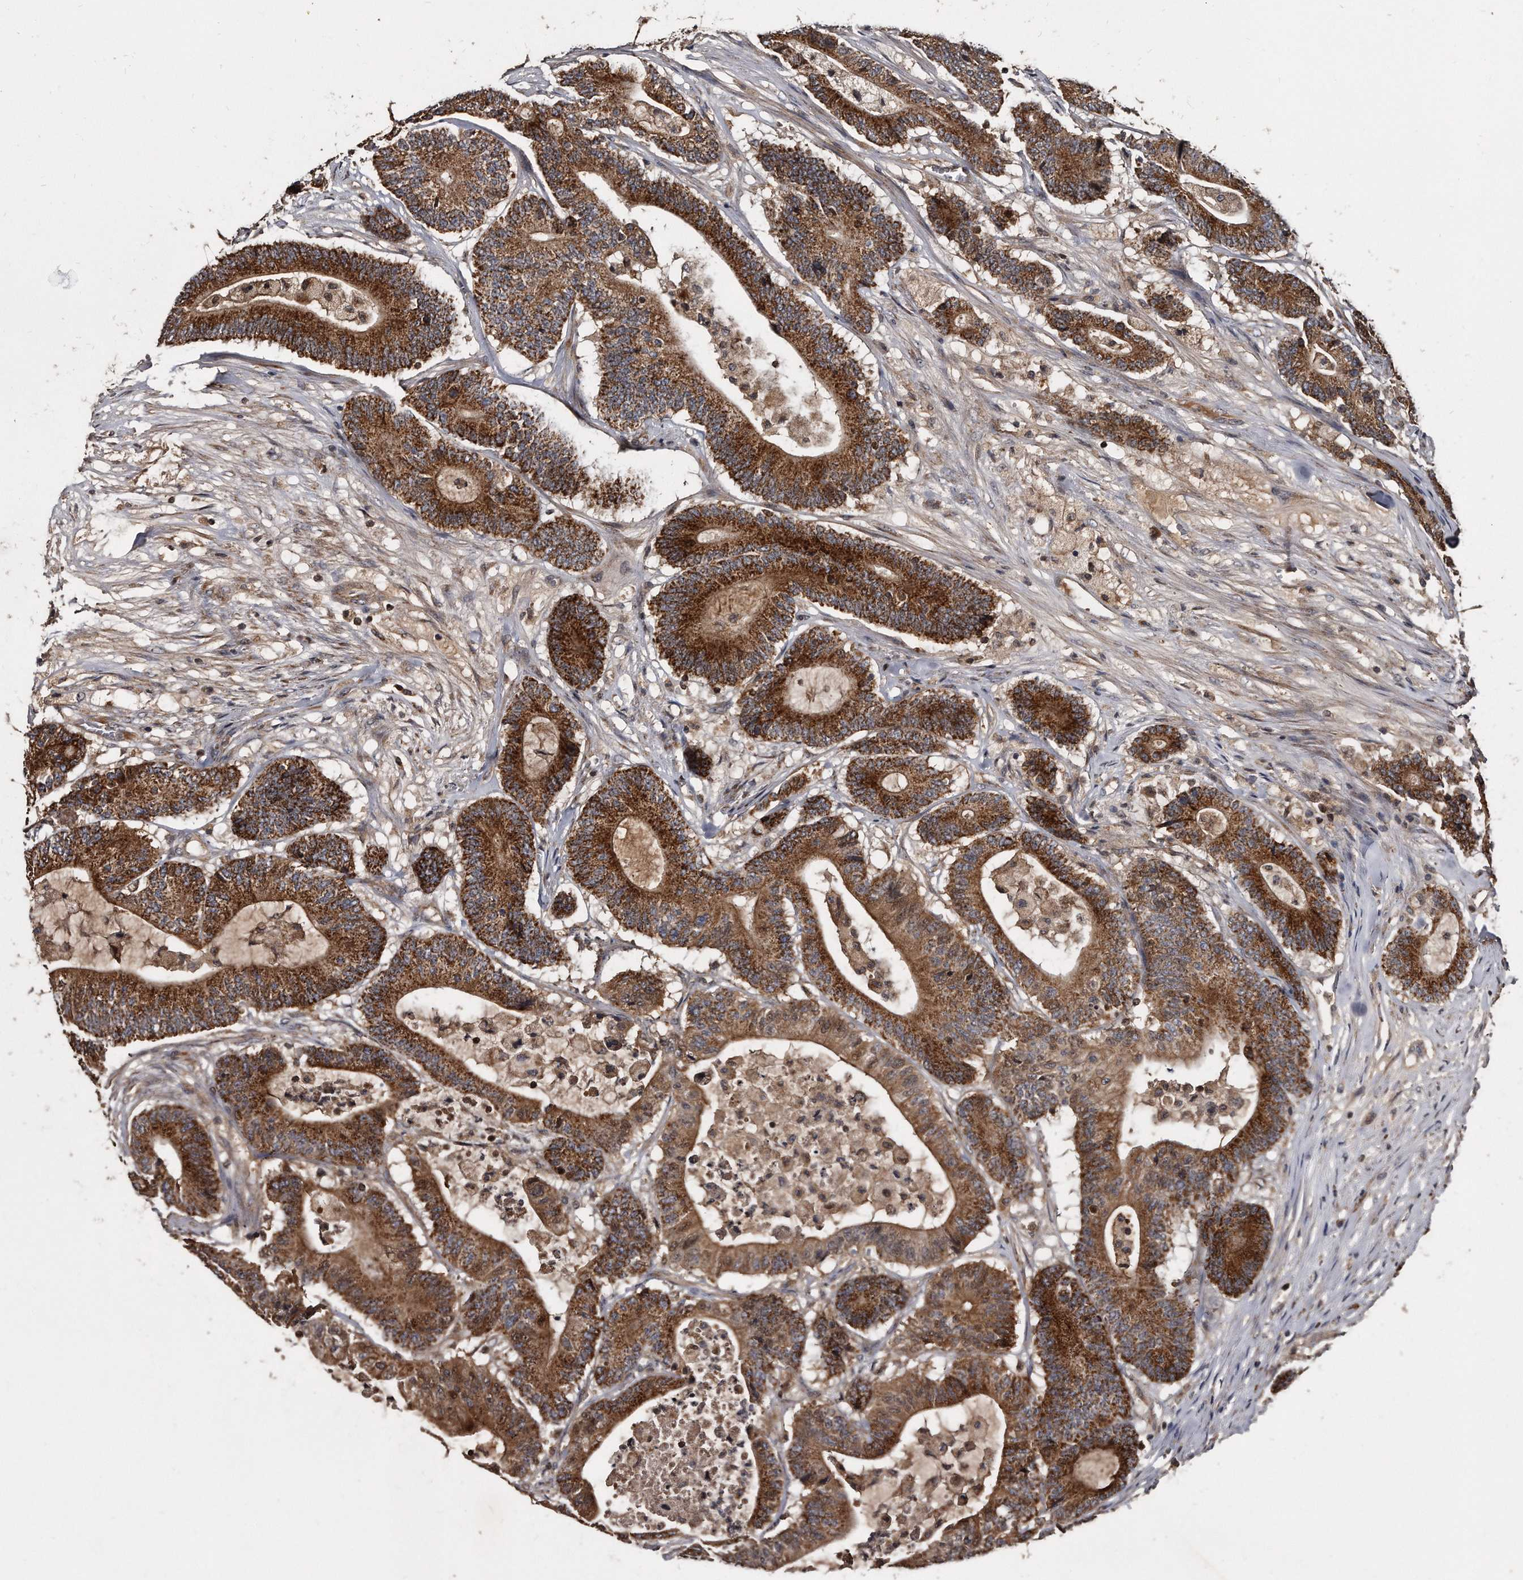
{"staining": {"intensity": "strong", "quantity": ">75%", "location": "cytoplasmic/membranous"}, "tissue": "colorectal cancer", "cell_type": "Tumor cells", "image_type": "cancer", "snomed": [{"axis": "morphology", "description": "Adenocarcinoma, NOS"}, {"axis": "topography", "description": "Colon"}], "caption": "Colorectal cancer (adenocarcinoma) stained with a protein marker reveals strong staining in tumor cells.", "gene": "FAM136A", "patient": {"sex": "female", "age": 84}}